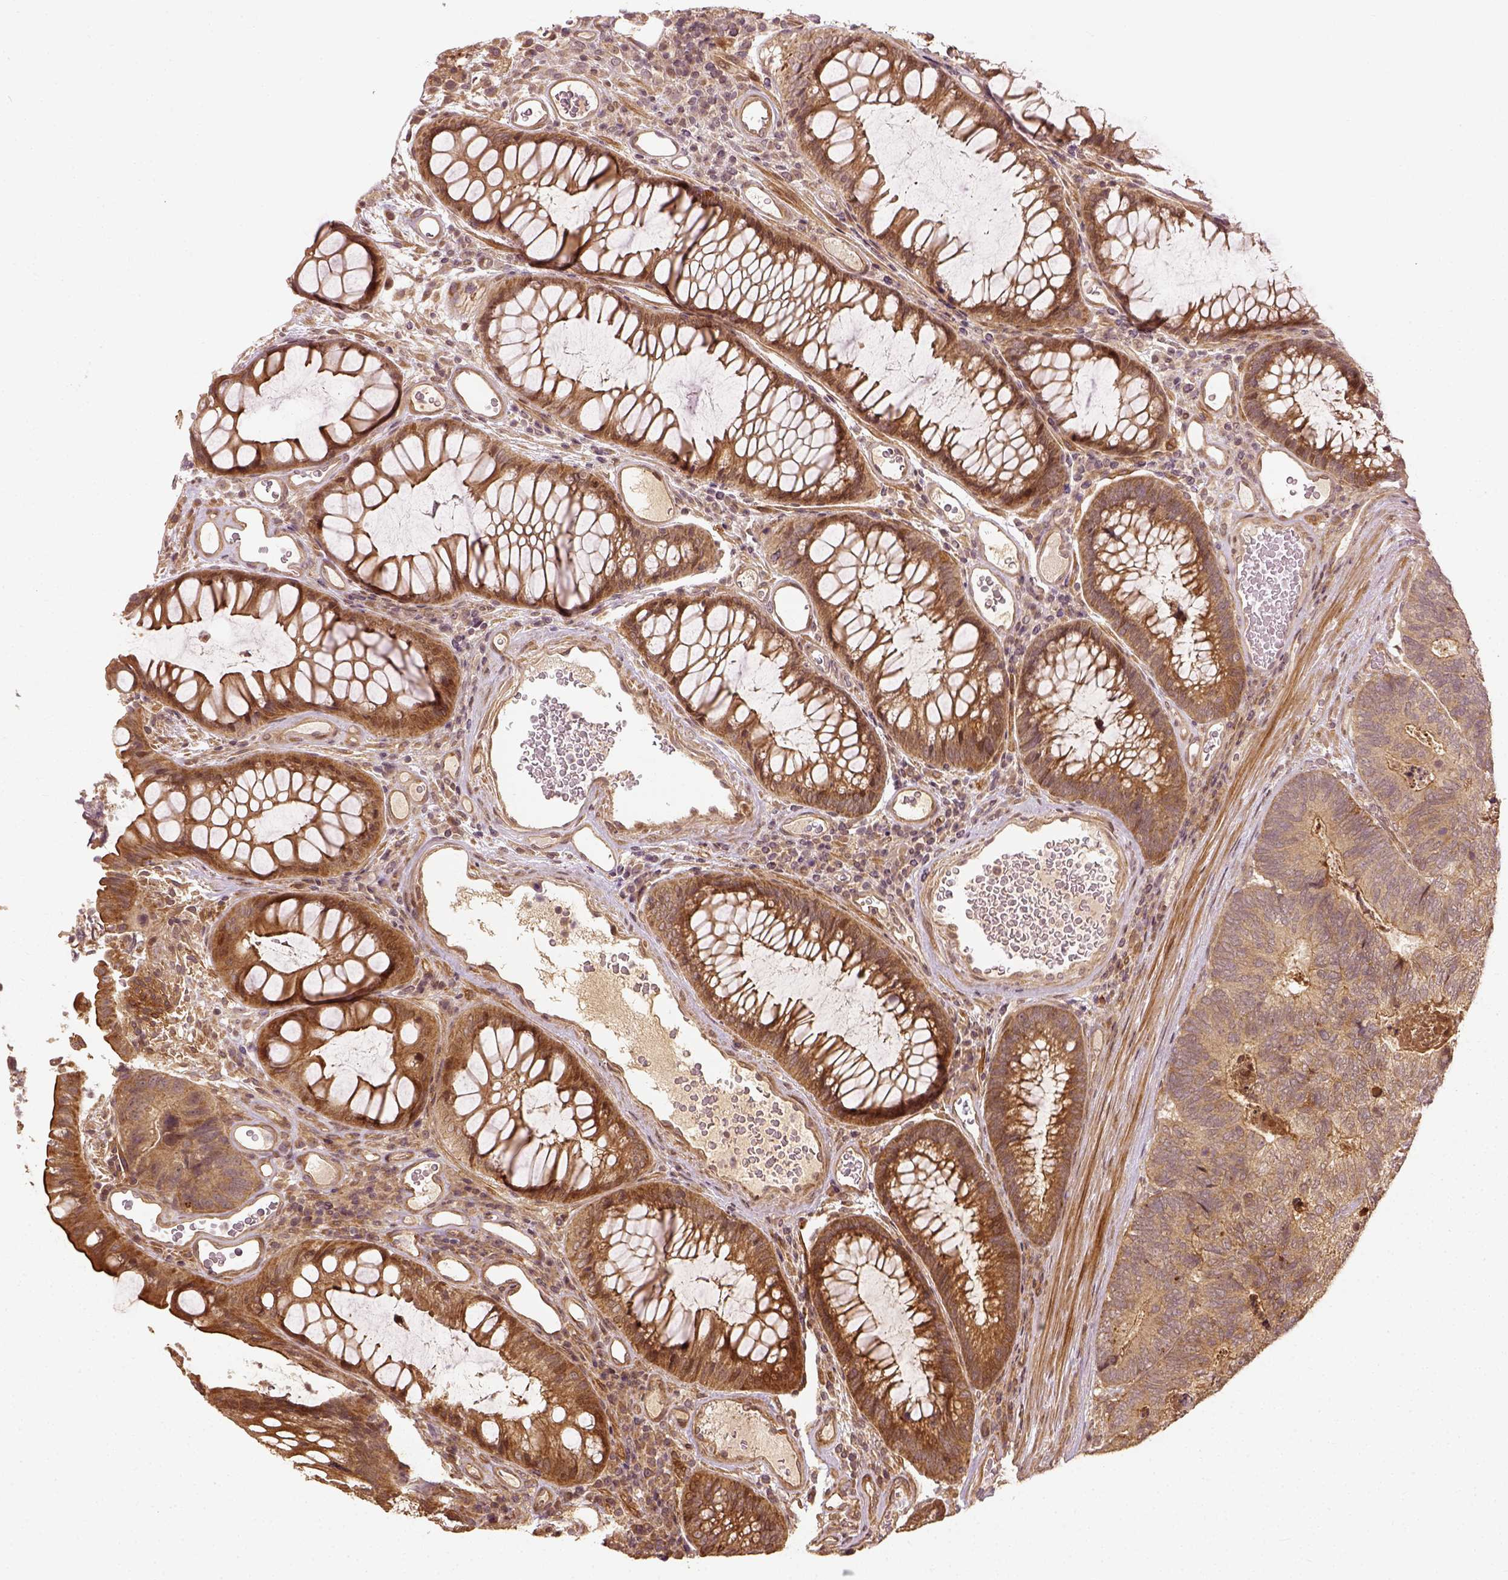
{"staining": {"intensity": "moderate", "quantity": ">75%", "location": "cytoplasmic/membranous"}, "tissue": "colorectal cancer", "cell_type": "Tumor cells", "image_type": "cancer", "snomed": [{"axis": "morphology", "description": "Adenocarcinoma, NOS"}, {"axis": "topography", "description": "Colon"}], "caption": "The histopathology image shows immunohistochemical staining of colorectal cancer. There is moderate cytoplasmic/membranous expression is identified in approximately >75% of tumor cells.", "gene": "VEGFA", "patient": {"sex": "female", "age": 67}}